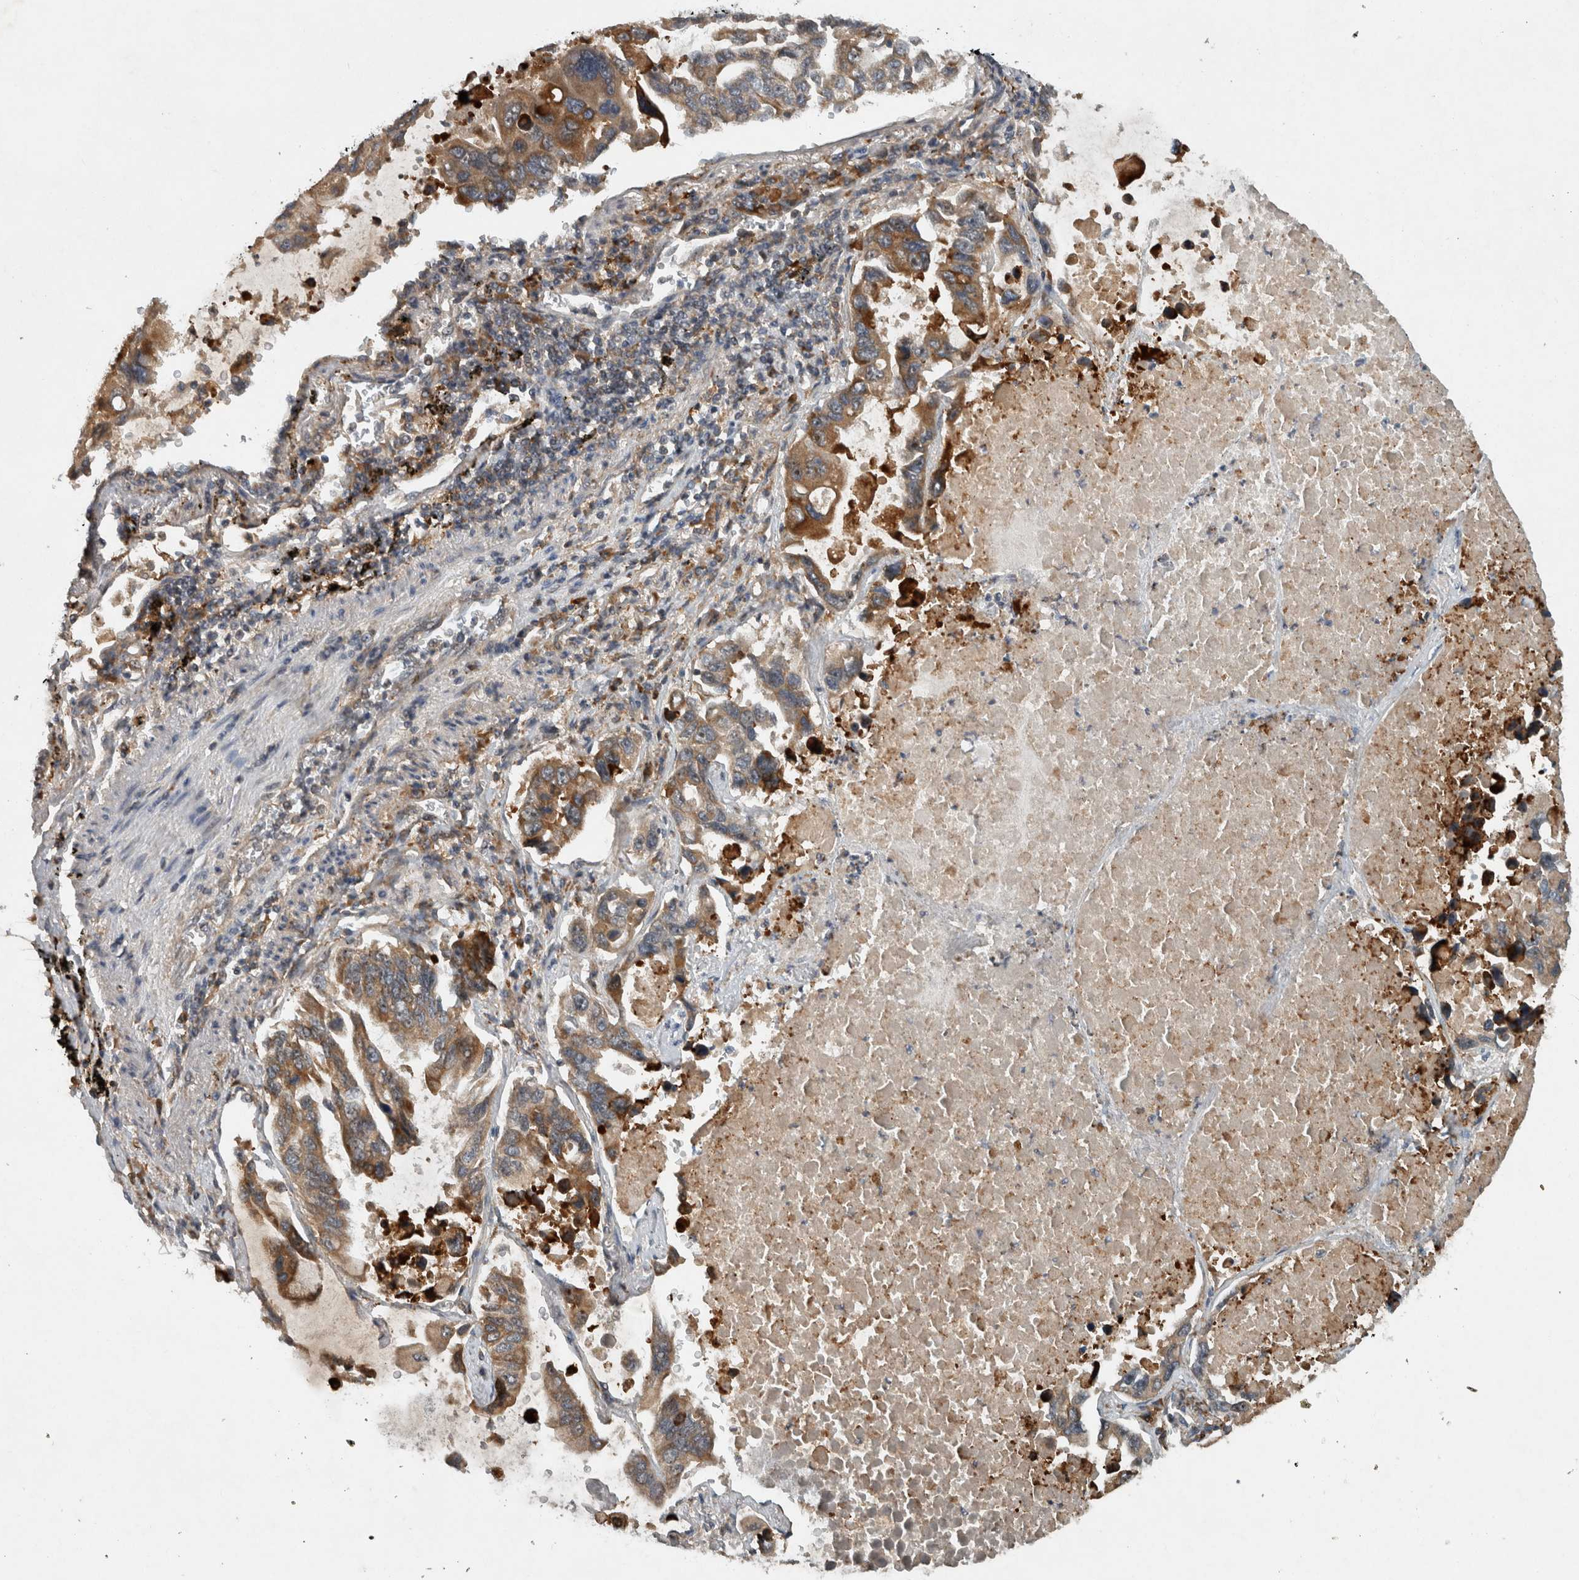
{"staining": {"intensity": "moderate", "quantity": ">75%", "location": "cytoplasmic/membranous"}, "tissue": "lung cancer", "cell_type": "Tumor cells", "image_type": "cancer", "snomed": [{"axis": "morphology", "description": "Adenocarcinoma, NOS"}, {"axis": "topography", "description": "Lung"}], "caption": "Moderate cytoplasmic/membranous positivity is identified in approximately >75% of tumor cells in lung cancer (adenocarcinoma). (DAB = brown stain, brightfield microscopy at high magnification).", "gene": "GPR137B", "patient": {"sex": "male", "age": 64}}